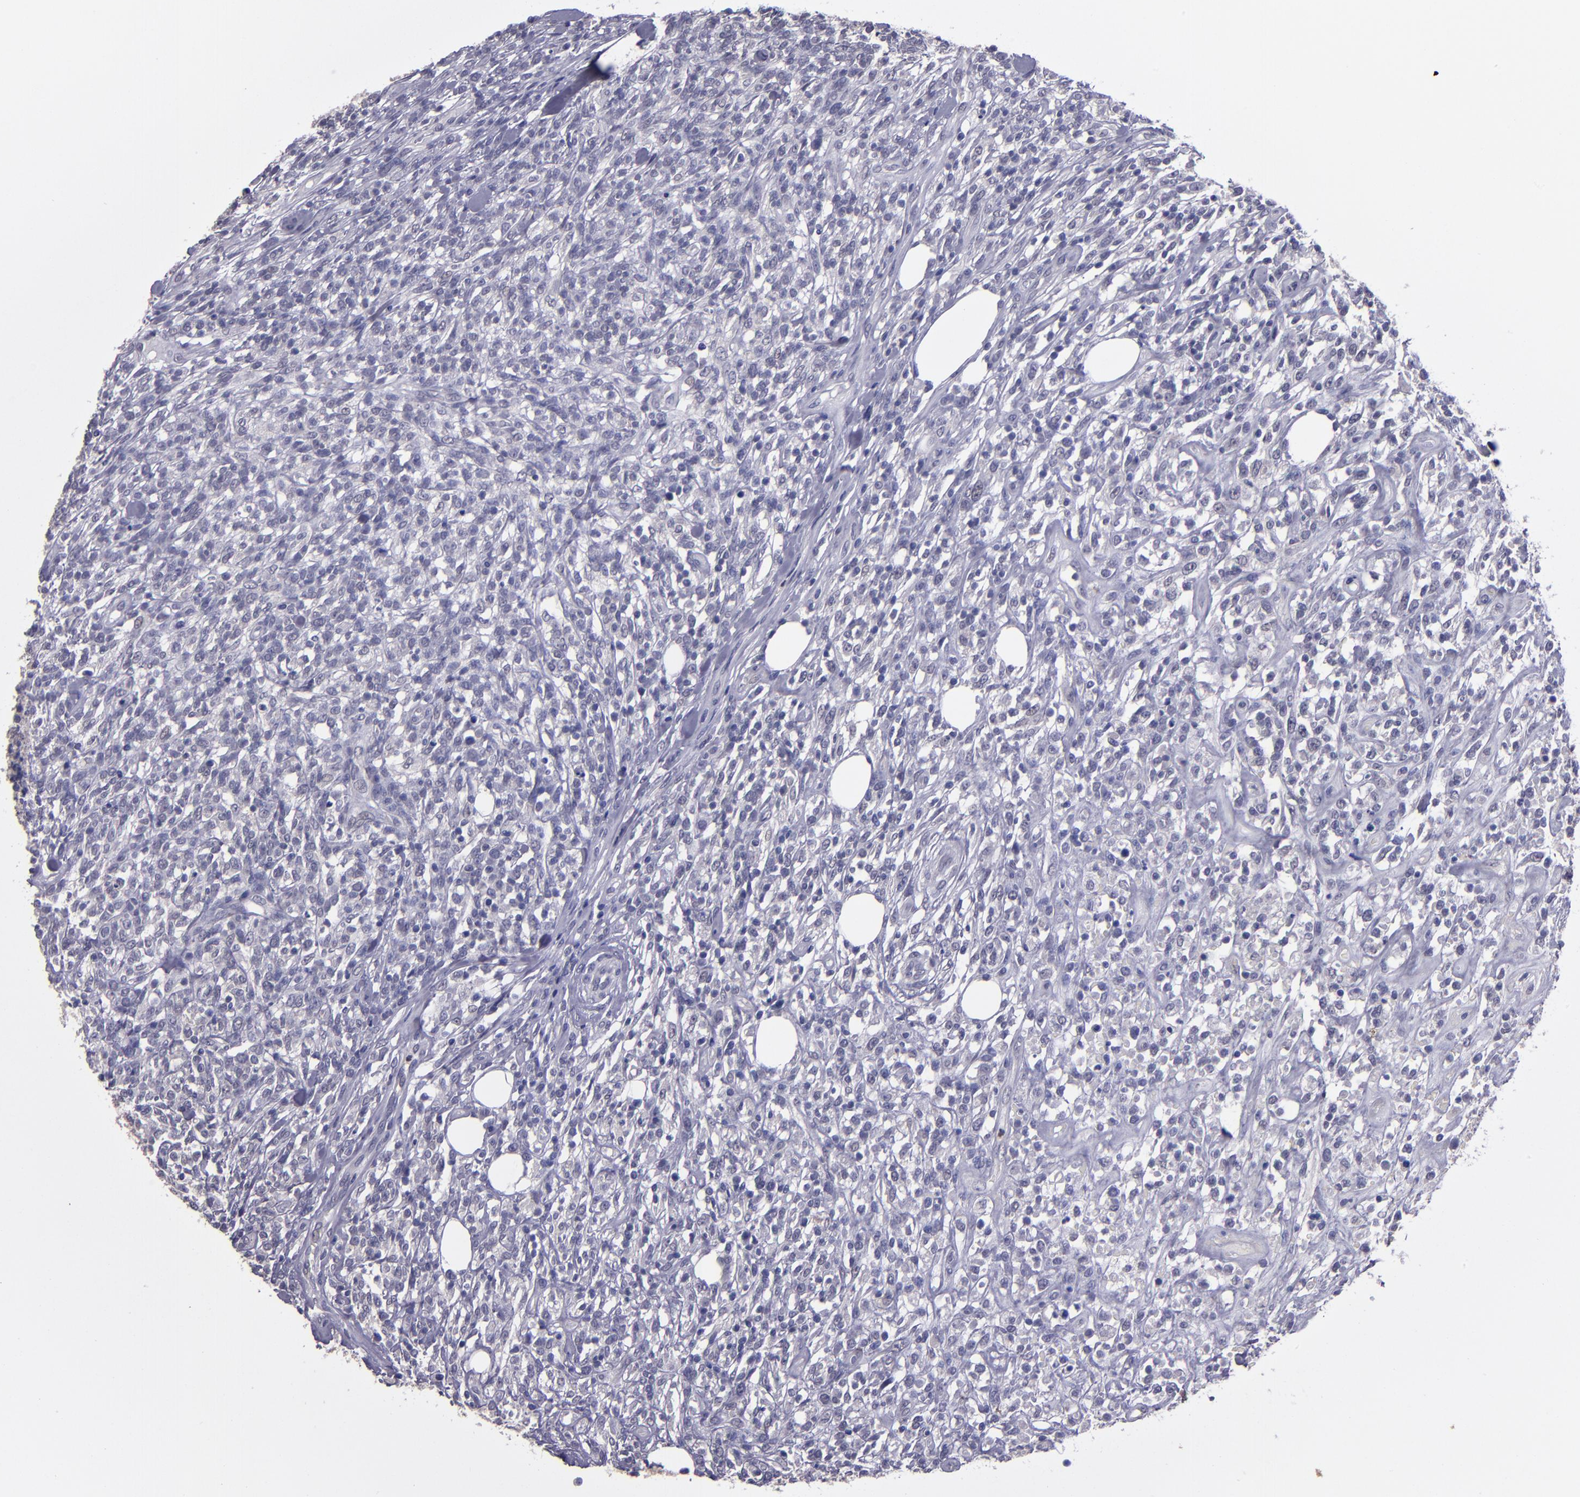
{"staining": {"intensity": "negative", "quantity": "none", "location": "none"}, "tissue": "lymphoma", "cell_type": "Tumor cells", "image_type": "cancer", "snomed": [{"axis": "morphology", "description": "Malignant lymphoma, non-Hodgkin's type, High grade"}, {"axis": "topography", "description": "Lymph node"}], "caption": "Human malignant lymphoma, non-Hodgkin's type (high-grade) stained for a protein using immunohistochemistry reveals no positivity in tumor cells.", "gene": "CEBPE", "patient": {"sex": "female", "age": 73}}